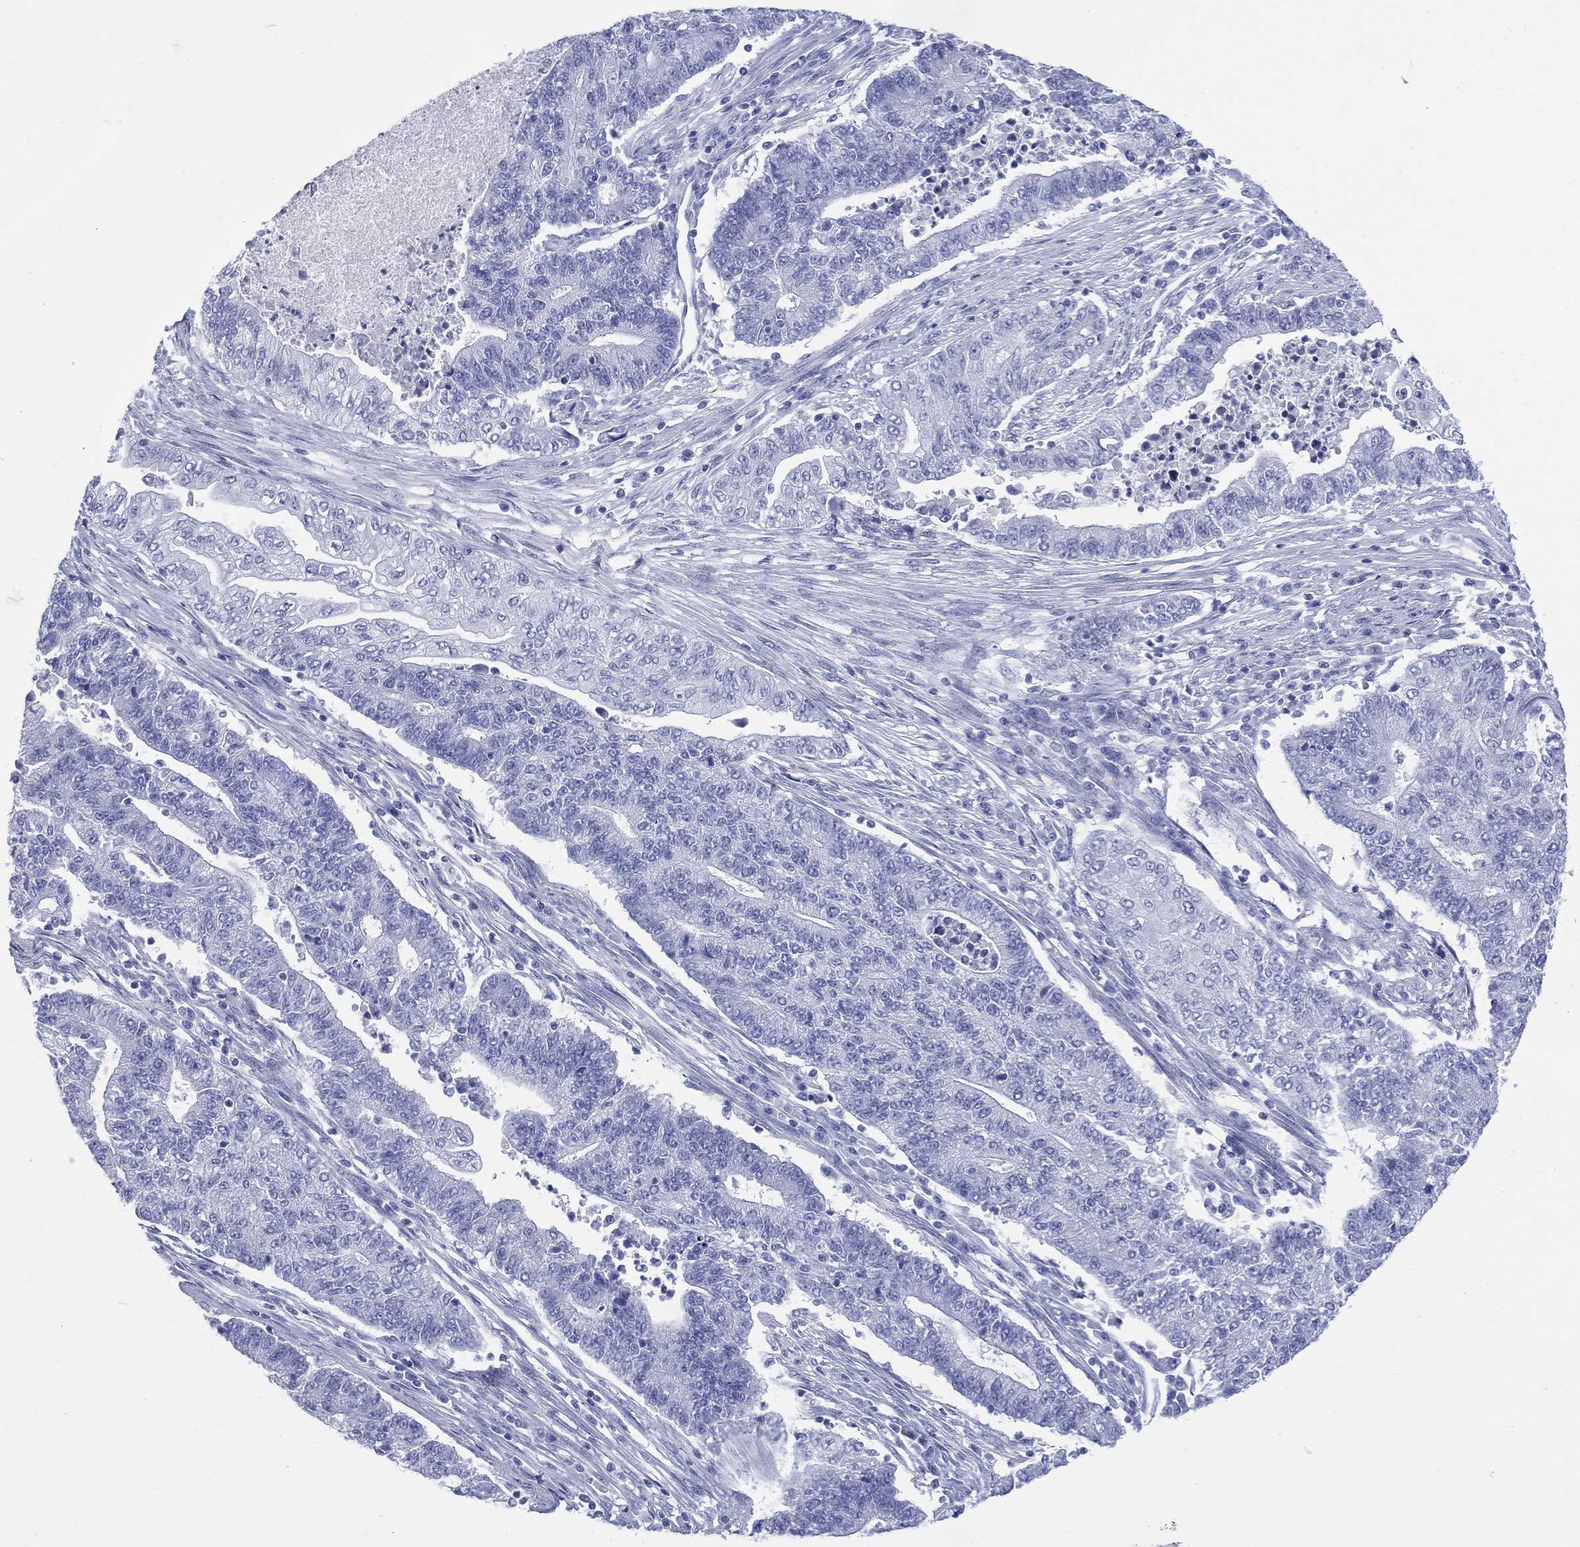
{"staining": {"intensity": "negative", "quantity": "none", "location": "none"}, "tissue": "endometrial cancer", "cell_type": "Tumor cells", "image_type": "cancer", "snomed": [{"axis": "morphology", "description": "Adenocarcinoma, NOS"}, {"axis": "topography", "description": "Uterus"}, {"axis": "topography", "description": "Endometrium"}], "caption": "Tumor cells show no significant protein expression in endometrial adenocarcinoma.", "gene": "LRRD1", "patient": {"sex": "female", "age": 54}}